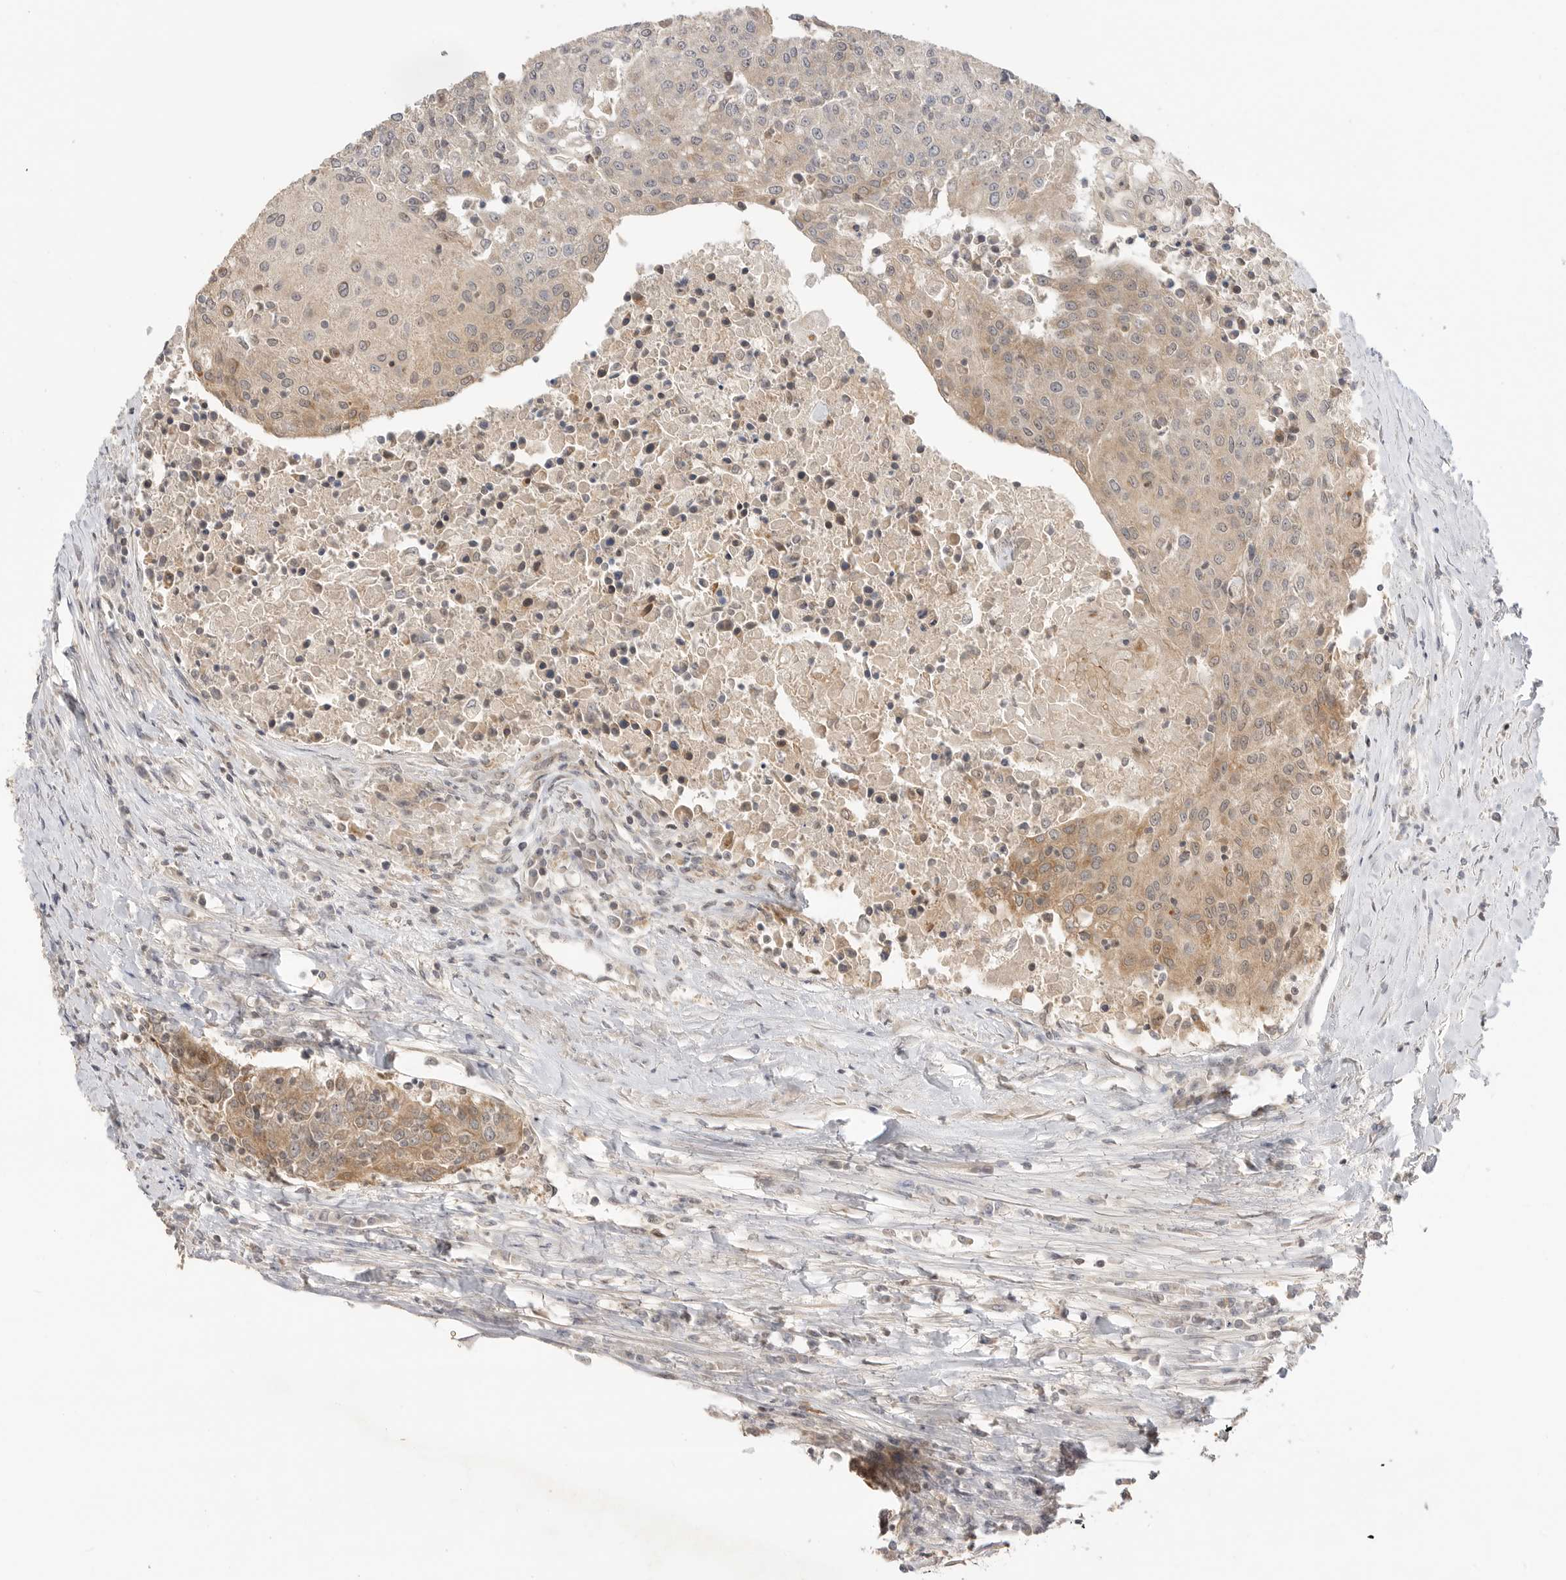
{"staining": {"intensity": "moderate", "quantity": ">75%", "location": "cytoplasmic/membranous"}, "tissue": "urothelial cancer", "cell_type": "Tumor cells", "image_type": "cancer", "snomed": [{"axis": "morphology", "description": "Urothelial carcinoma, High grade"}, {"axis": "topography", "description": "Urinary bladder"}], "caption": "This image exhibits immunohistochemistry (IHC) staining of human urothelial cancer, with medium moderate cytoplasmic/membranous expression in approximately >75% of tumor cells.", "gene": "ALKAL1", "patient": {"sex": "female", "age": 85}}